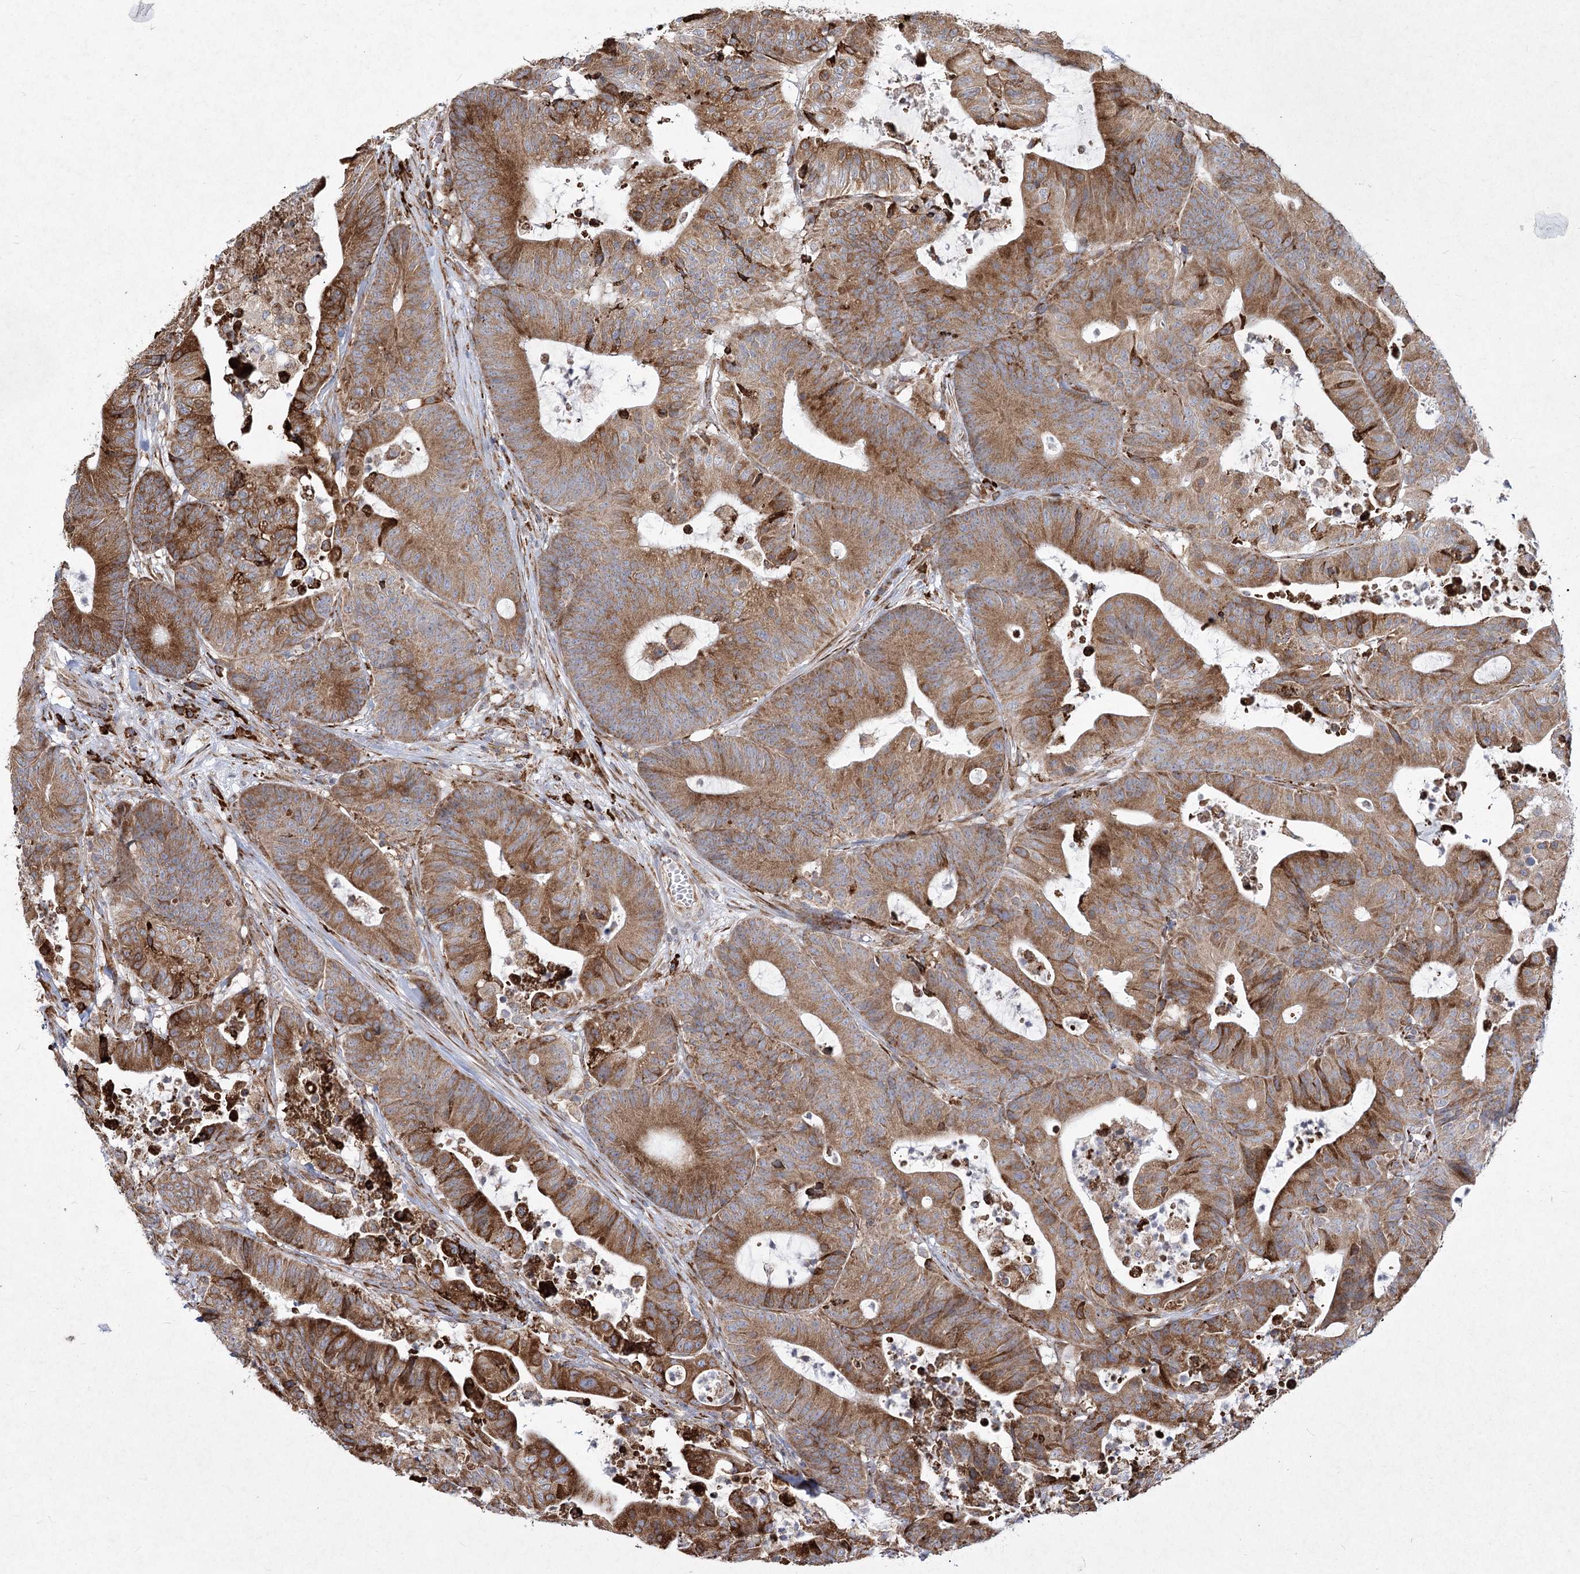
{"staining": {"intensity": "moderate", "quantity": ">75%", "location": "cytoplasmic/membranous"}, "tissue": "colorectal cancer", "cell_type": "Tumor cells", "image_type": "cancer", "snomed": [{"axis": "morphology", "description": "Adenocarcinoma, NOS"}, {"axis": "topography", "description": "Colon"}], "caption": "A histopathology image of human colorectal cancer (adenocarcinoma) stained for a protein displays moderate cytoplasmic/membranous brown staining in tumor cells. The staining is performed using DAB (3,3'-diaminobenzidine) brown chromogen to label protein expression. The nuclei are counter-stained blue using hematoxylin.", "gene": "NHLRC2", "patient": {"sex": "female", "age": 84}}